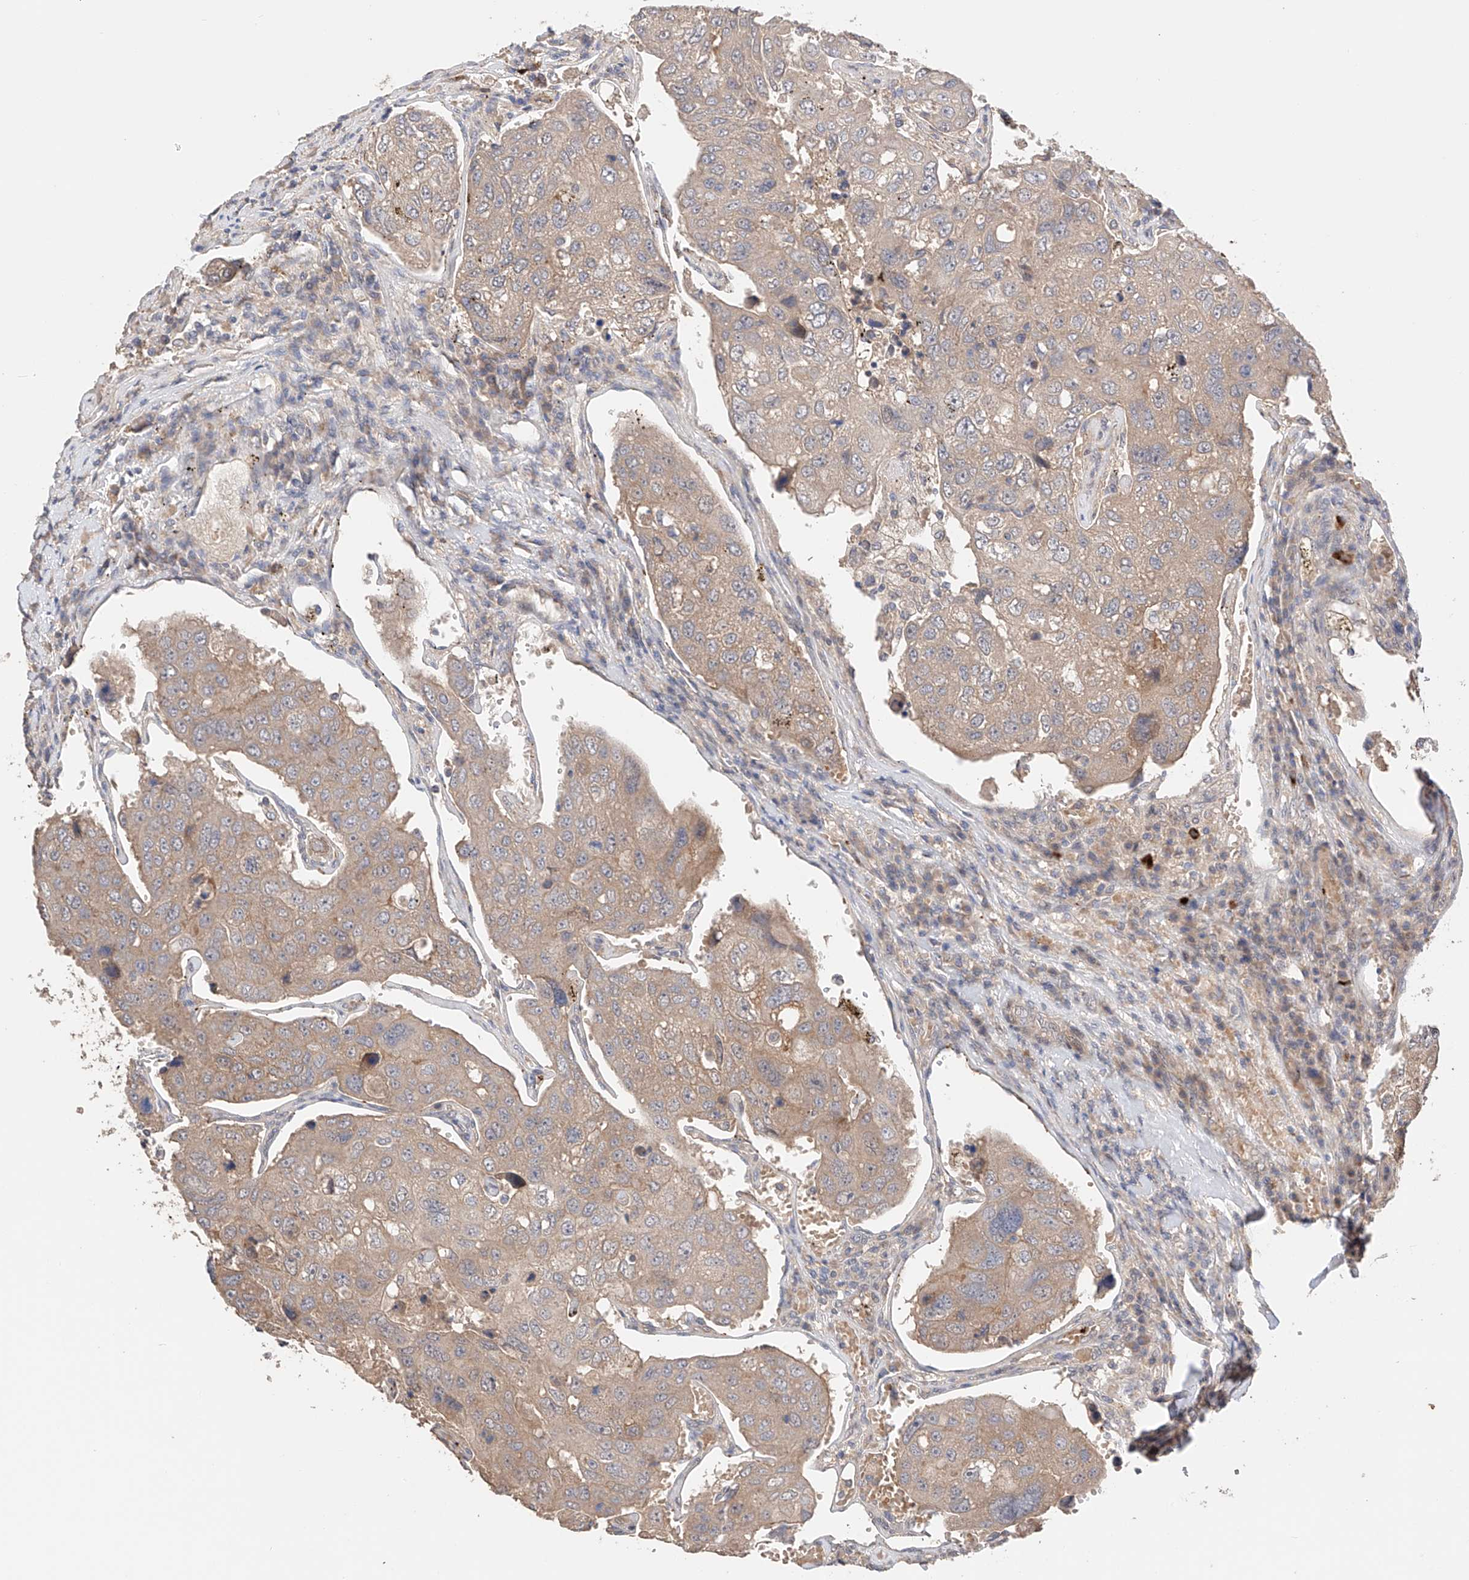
{"staining": {"intensity": "weak", "quantity": ">75%", "location": "cytoplasmic/membranous"}, "tissue": "urothelial cancer", "cell_type": "Tumor cells", "image_type": "cancer", "snomed": [{"axis": "morphology", "description": "Urothelial carcinoma, High grade"}, {"axis": "topography", "description": "Lymph node"}, {"axis": "topography", "description": "Urinary bladder"}], "caption": "This is an image of immunohistochemistry staining of urothelial cancer, which shows weak positivity in the cytoplasmic/membranous of tumor cells.", "gene": "ZFHX2", "patient": {"sex": "male", "age": 51}}